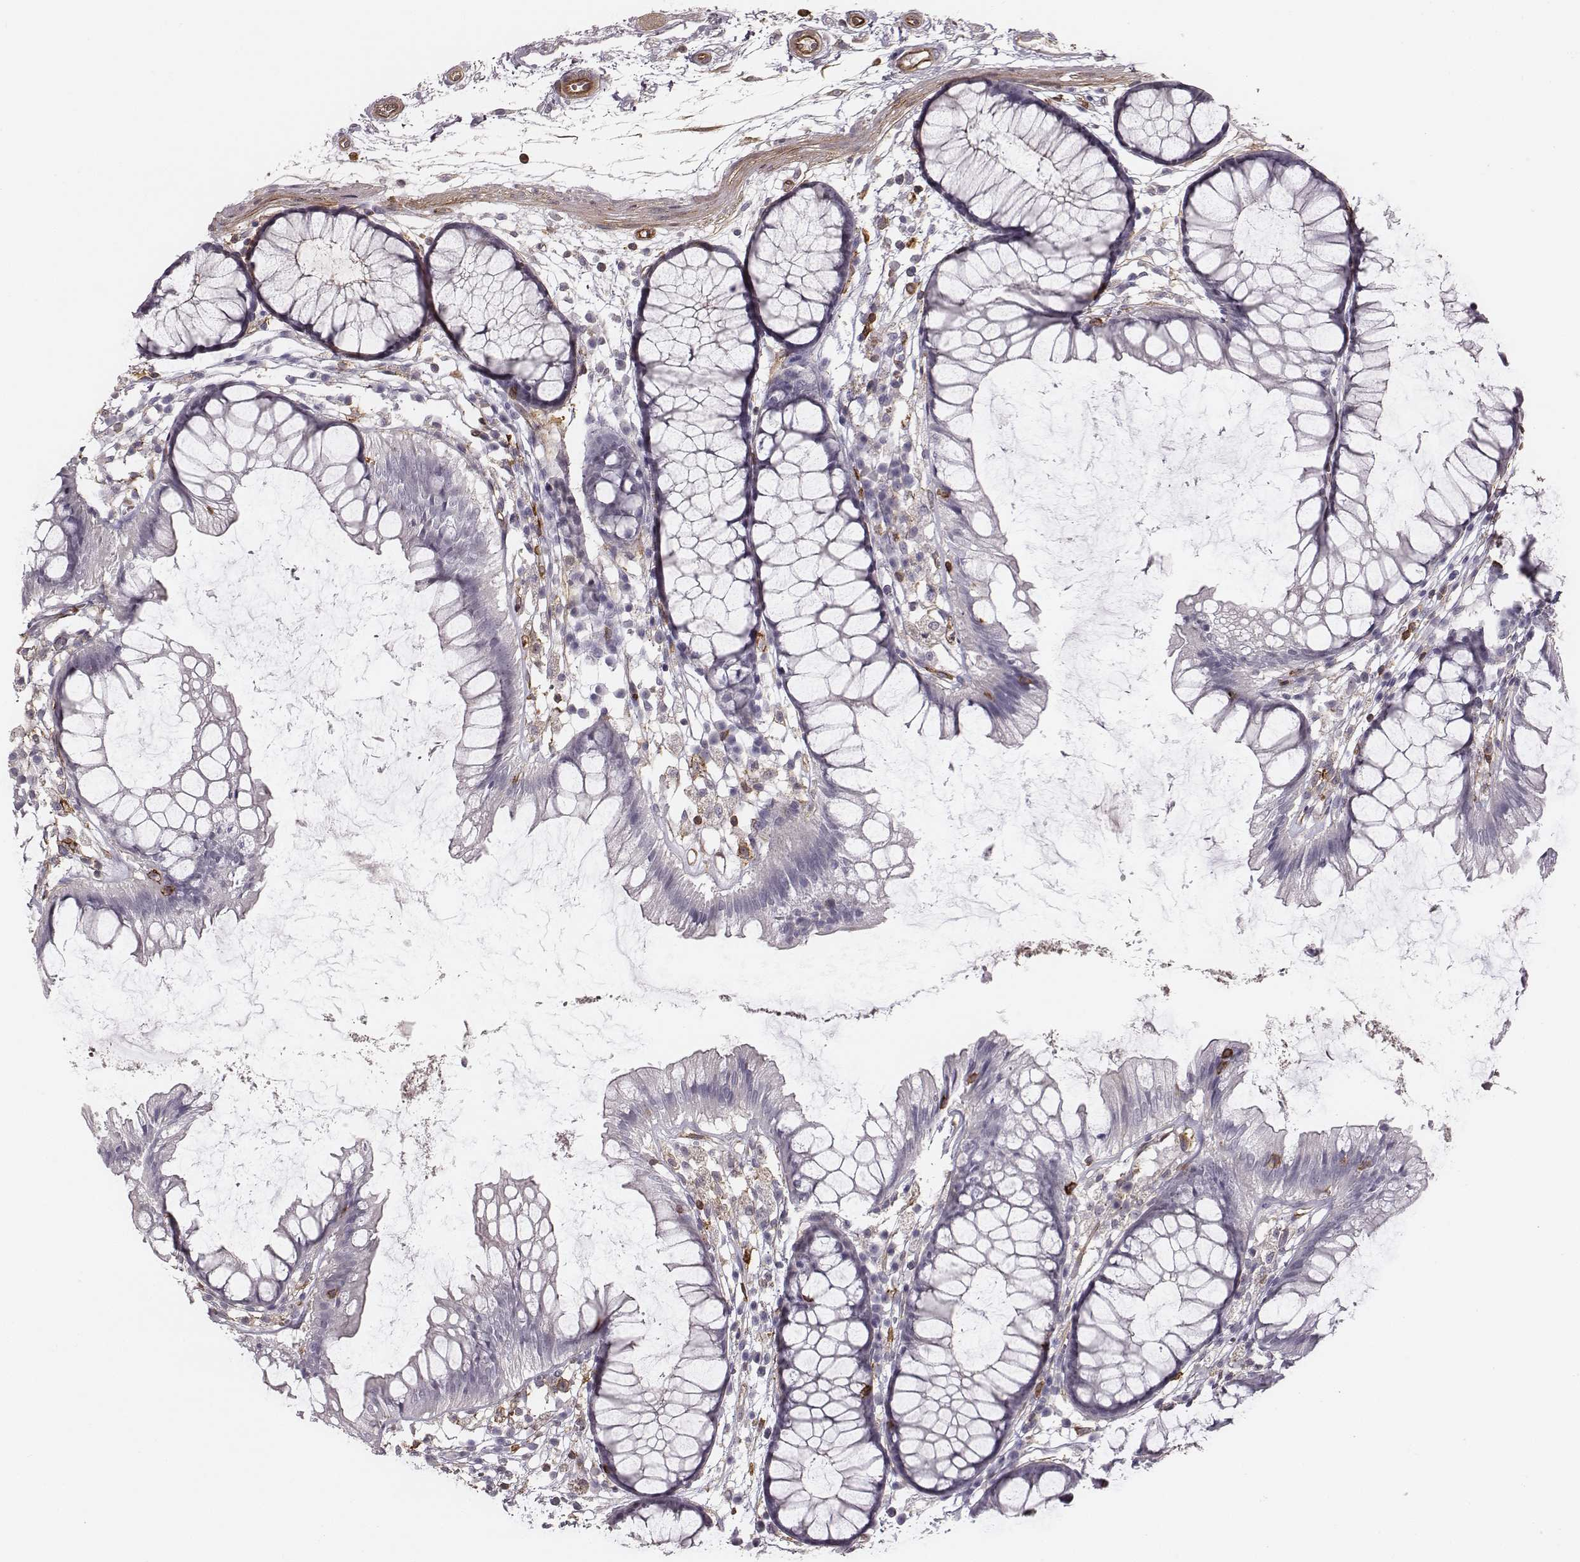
{"staining": {"intensity": "weak", "quantity": ">75%", "location": "cytoplasmic/membranous"}, "tissue": "colon", "cell_type": "Endothelial cells", "image_type": "normal", "snomed": [{"axis": "morphology", "description": "Normal tissue, NOS"}, {"axis": "morphology", "description": "Adenocarcinoma, NOS"}, {"axis": "topography", "description": "Colon"}], "caption": "The histopathology image demonstrates a brown stain indicating the presence of a protein in the cytoplasmic/membranous of endothelial cells in colon.", "gene": "ZYX", "patient": {"sex": "male", "age": 65}}